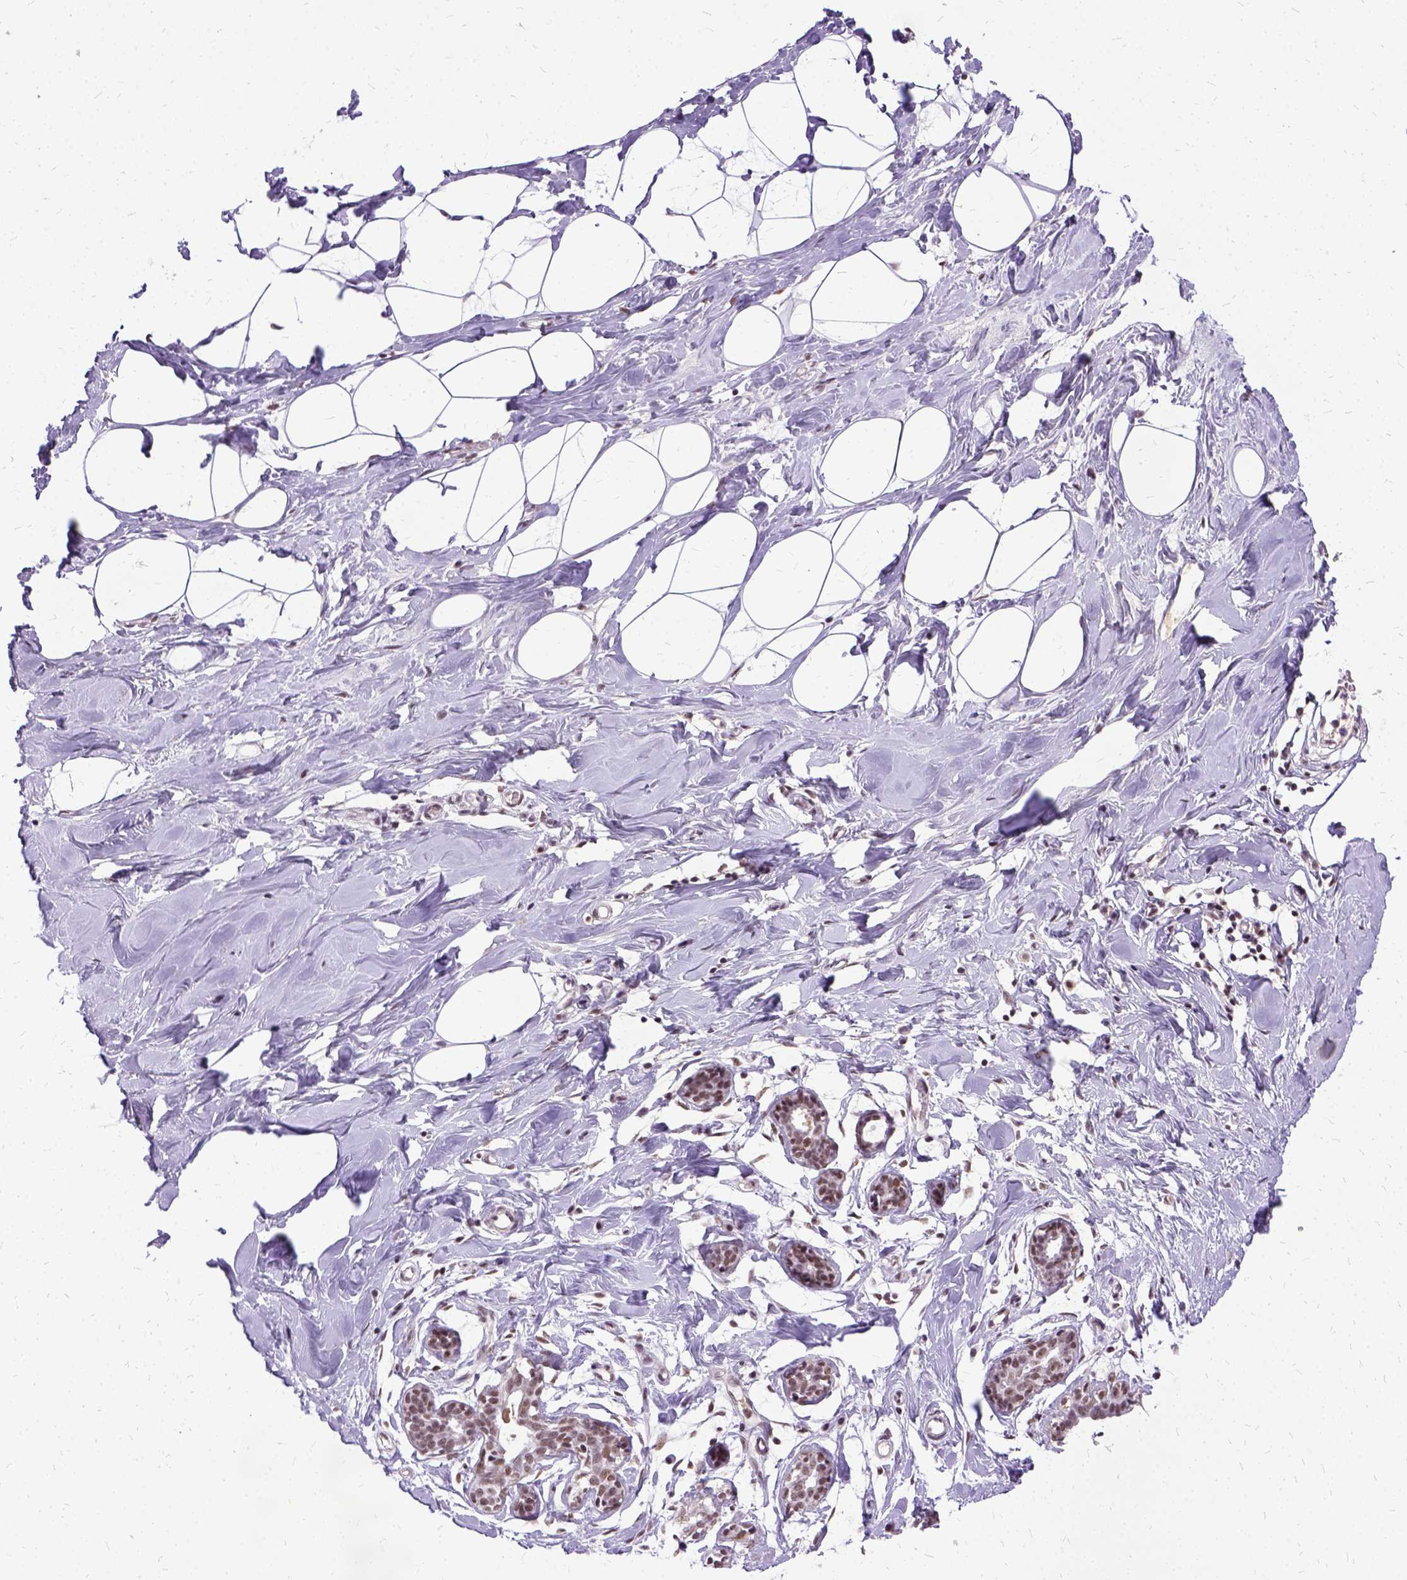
{"staining": {"intensity": "weak", "quantity": ">75%", "location": "nuclear"}, "tissue": "breast", "cell_type": "Adipocytes", "image_type": "normal", "snomed": [{"axis": "morphology", "description": "Normal tissue, NOS"}, {"axis": "topography", "description": "Breast"}], "caption": "A micrograph of breast stained for a protein displays weak nuclear brown staining in adipocytes.", "gene": "SETD1A", "patient": {"sex": "female", "age": 27}}